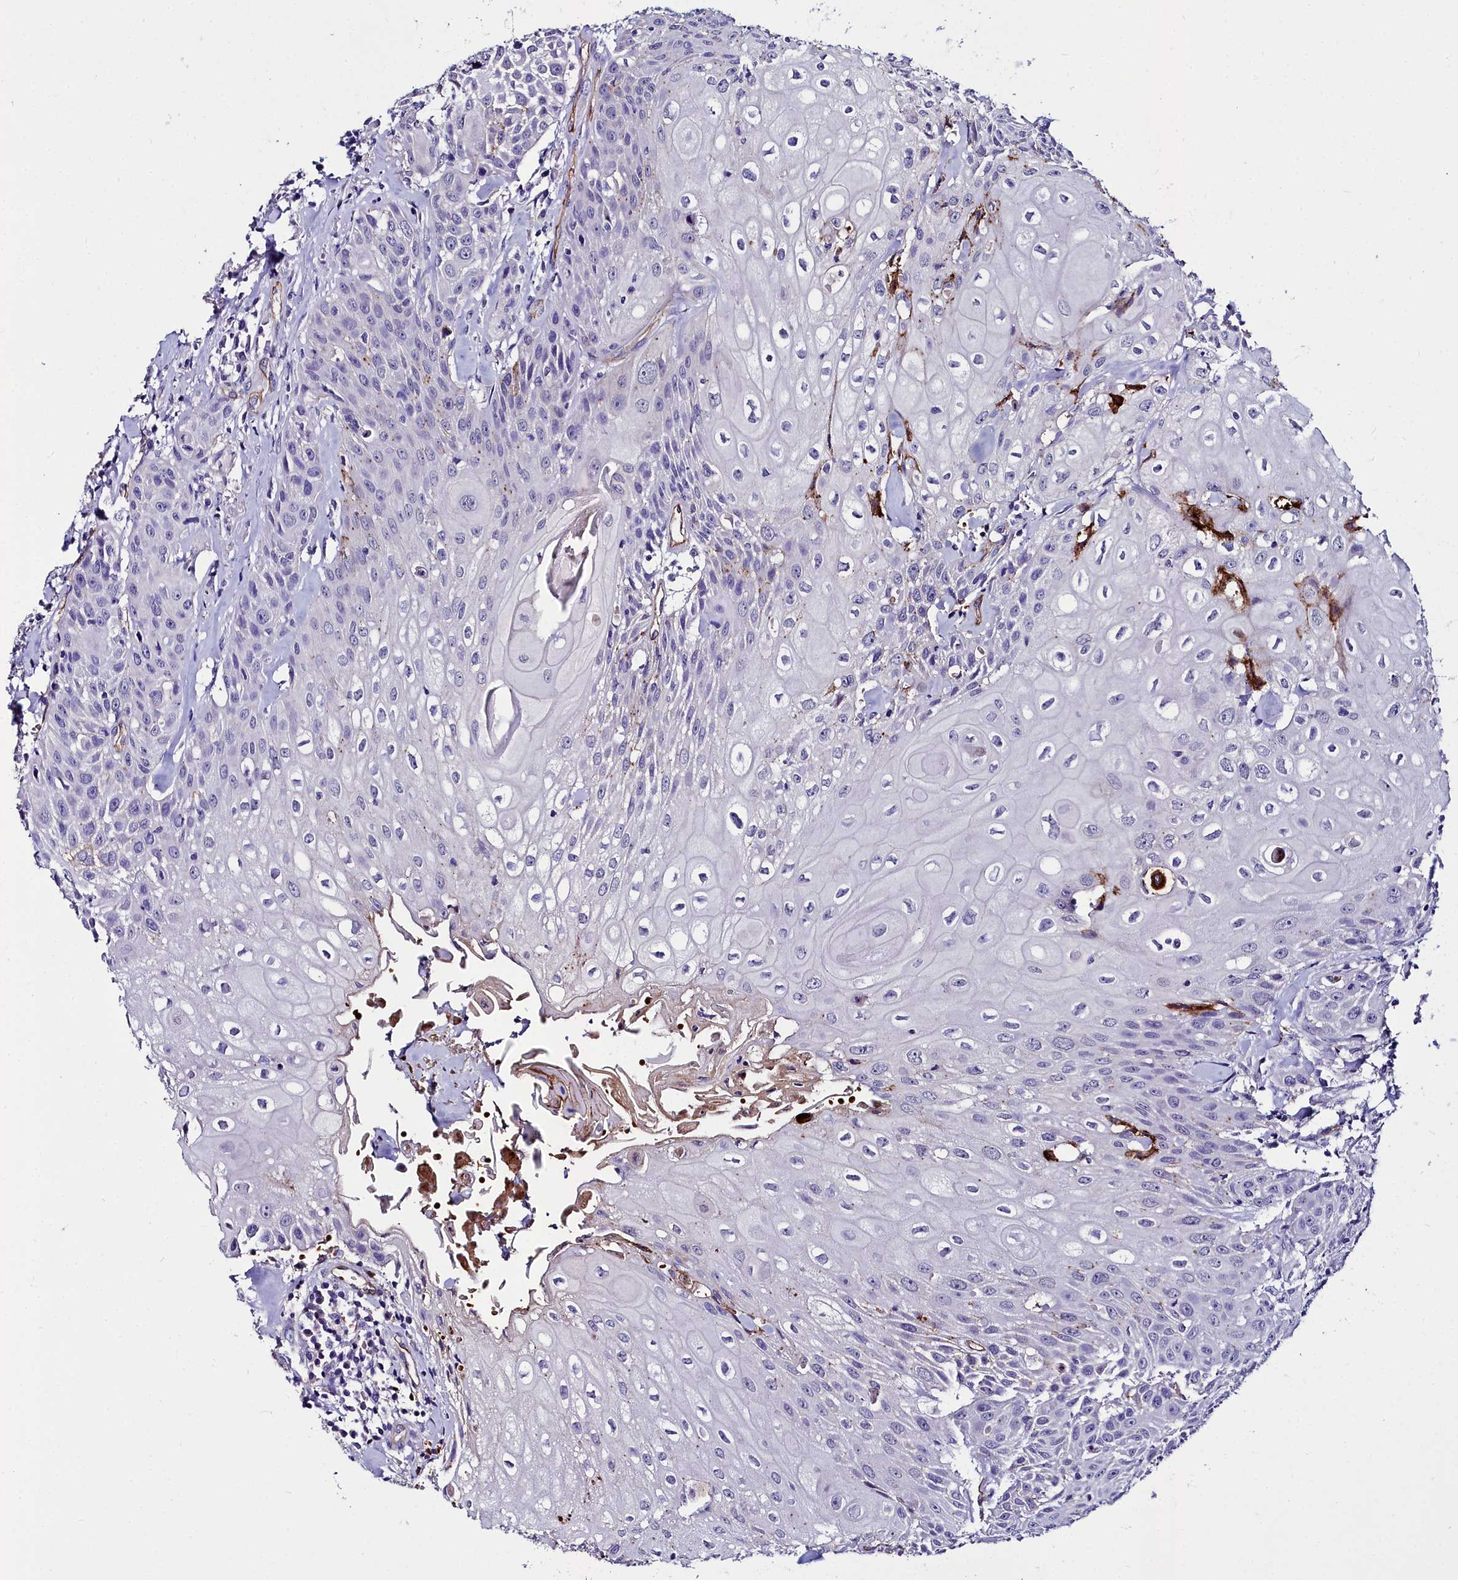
{"staining": {"intensity": "negative", "quantity": "none", "location": "none"}, "tissue": "head and neck cancer", "cell_type": "Tumor cells", "image_type": "cancer", "snomed": [{"axis": "morphology", "description": "Squamous cell carcinoma, NOS"}, {"axis": "topography", "description": "Oral tissue"}, {"axis": "topography", "description": "Head-Neck"}], "caption": "A micrograph of human head and neck cancer (squamous cell carcinoma) is negative for staining in tumor cells.", "gene": "CYP4F11", "patient": {"sex": "female", "age": 82}}